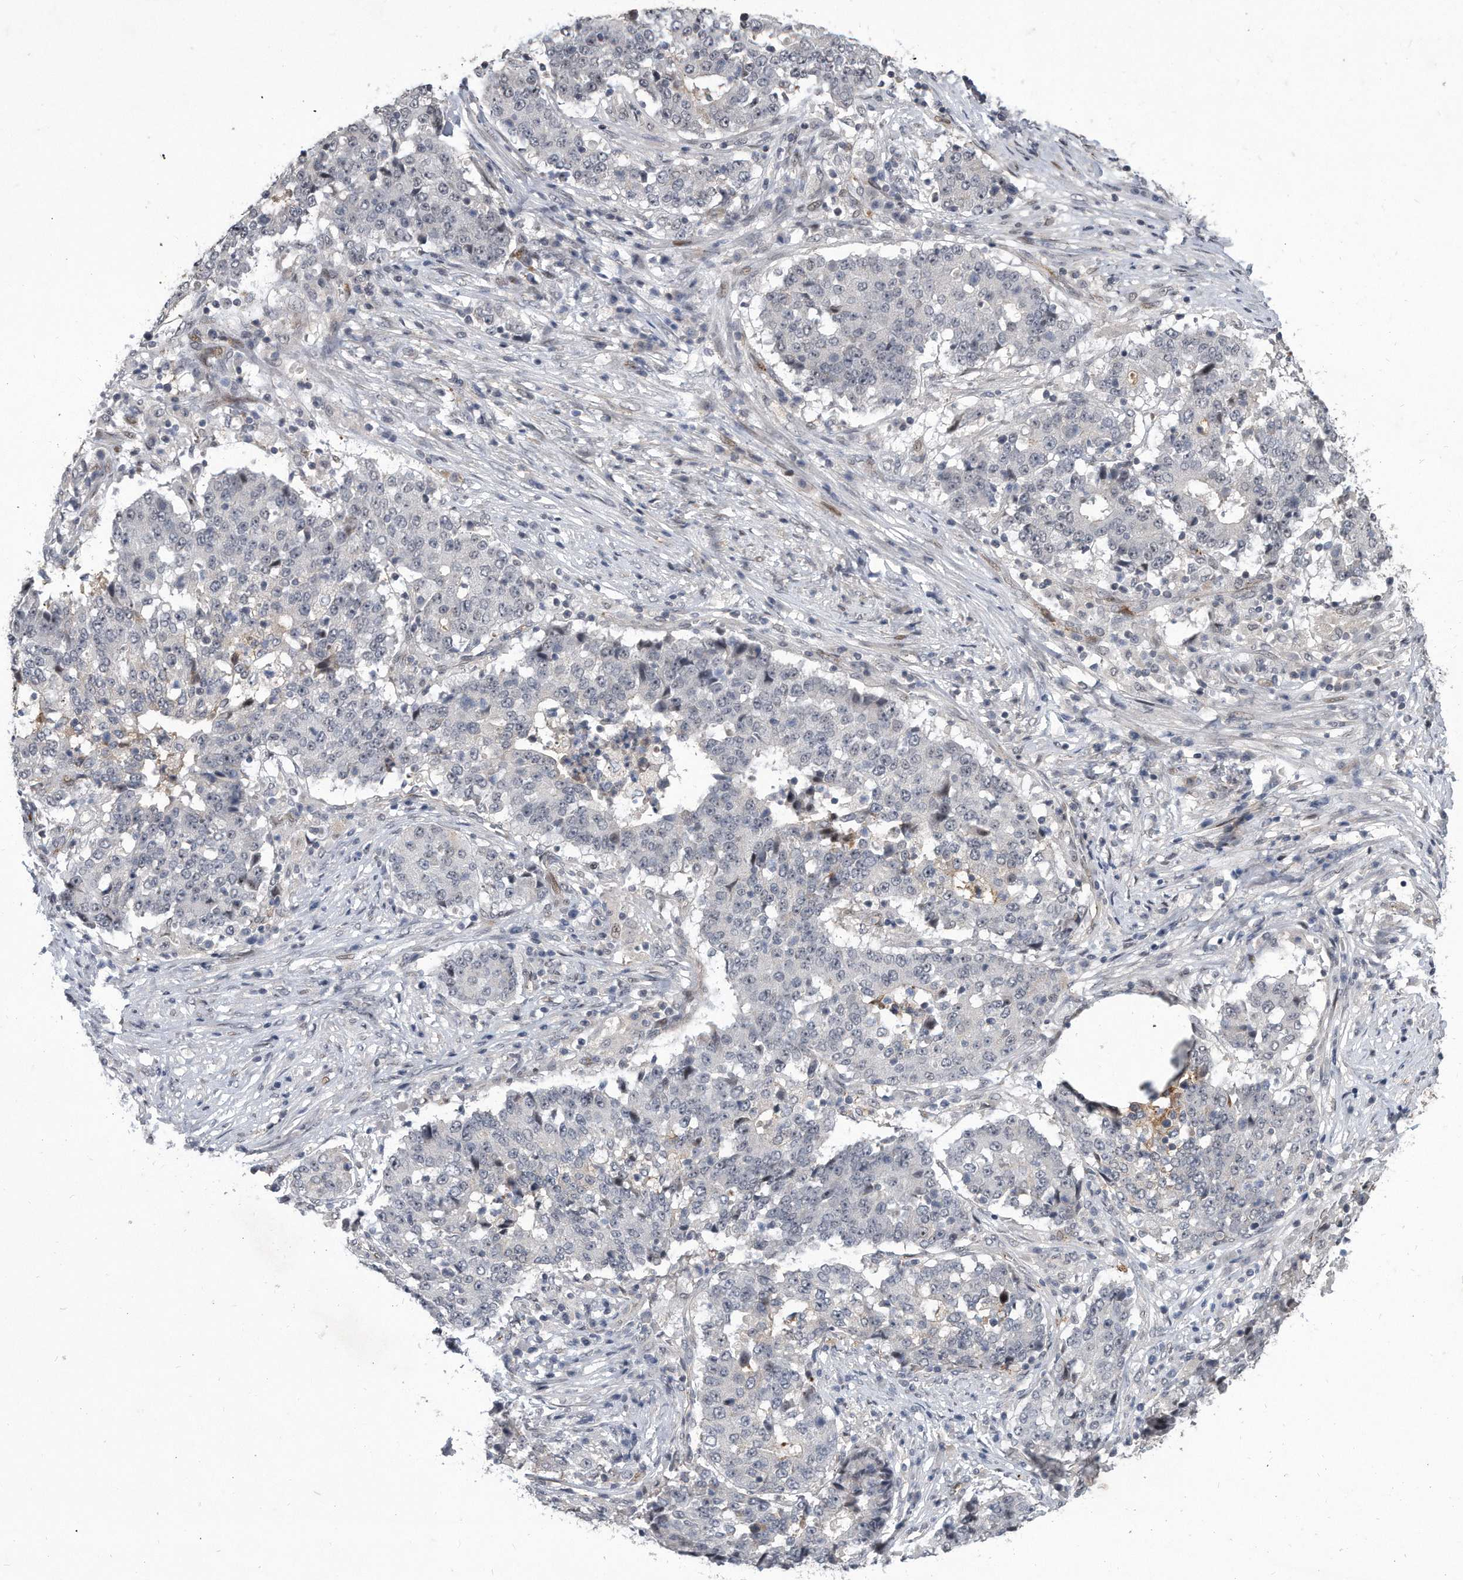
{"staining": {"intensity": "negative", "quantity": "none", "location": "none"}, "tissue": "stomach cancer", "cell_type": "Tumor cells", "image_type": "cancer", "snomed": [{"axis": "morphology", "description": "Adenocarcinoma, NOS"}, {"axis": "topography", "description": "Stomach"}], "caption": "Stomach cancer was stained to show a protein in brown. There is no significant positivity in tumor cells. Nuclei are stained in blue.", "gene": "PGBD2", "patient": {"sex": "male", "age": 59}}